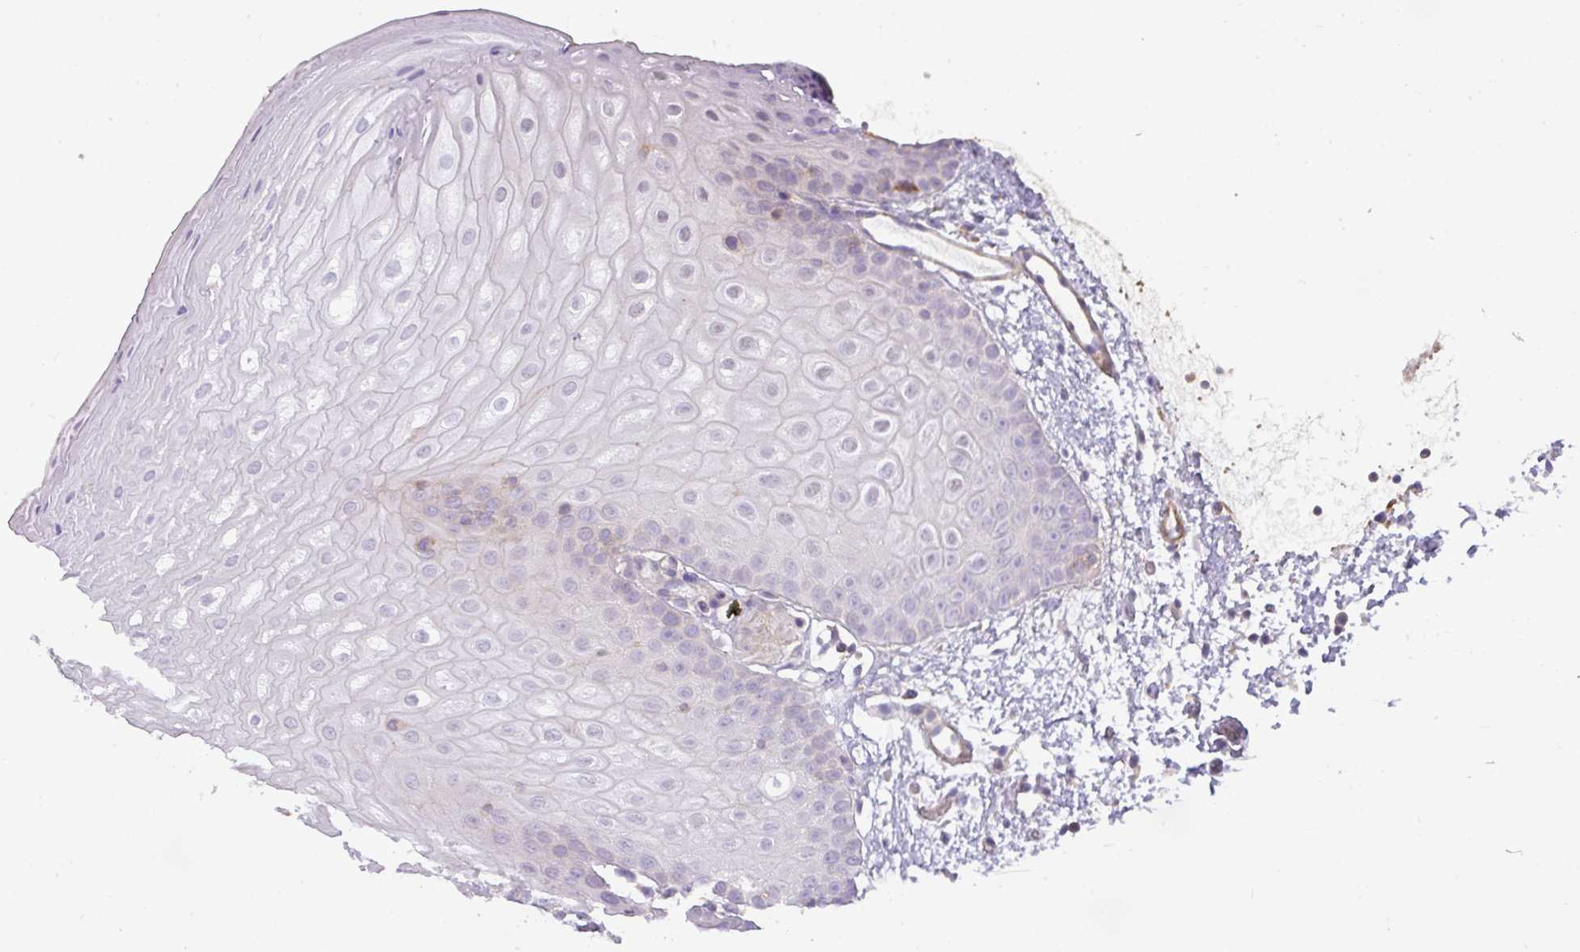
{"staining": {"intensity": "negative", "quantity": "none", "location": "none"}, "tissue": "oral mucosa", "cell_type": "Squamous epithelial cells", "image_type": "normal", "snomed": [{"axis": "morphology", "description": "Normal tissue, NOS"}, {"axis": "topography", "description": "Oral tissue"}], "caption": "Immunohistochemistry of unremarkable oral mucosa displays no positivity in squamous epithelial cells.", "gene": "LRRC41", "patient": {"sex": "female", "age": 67}}